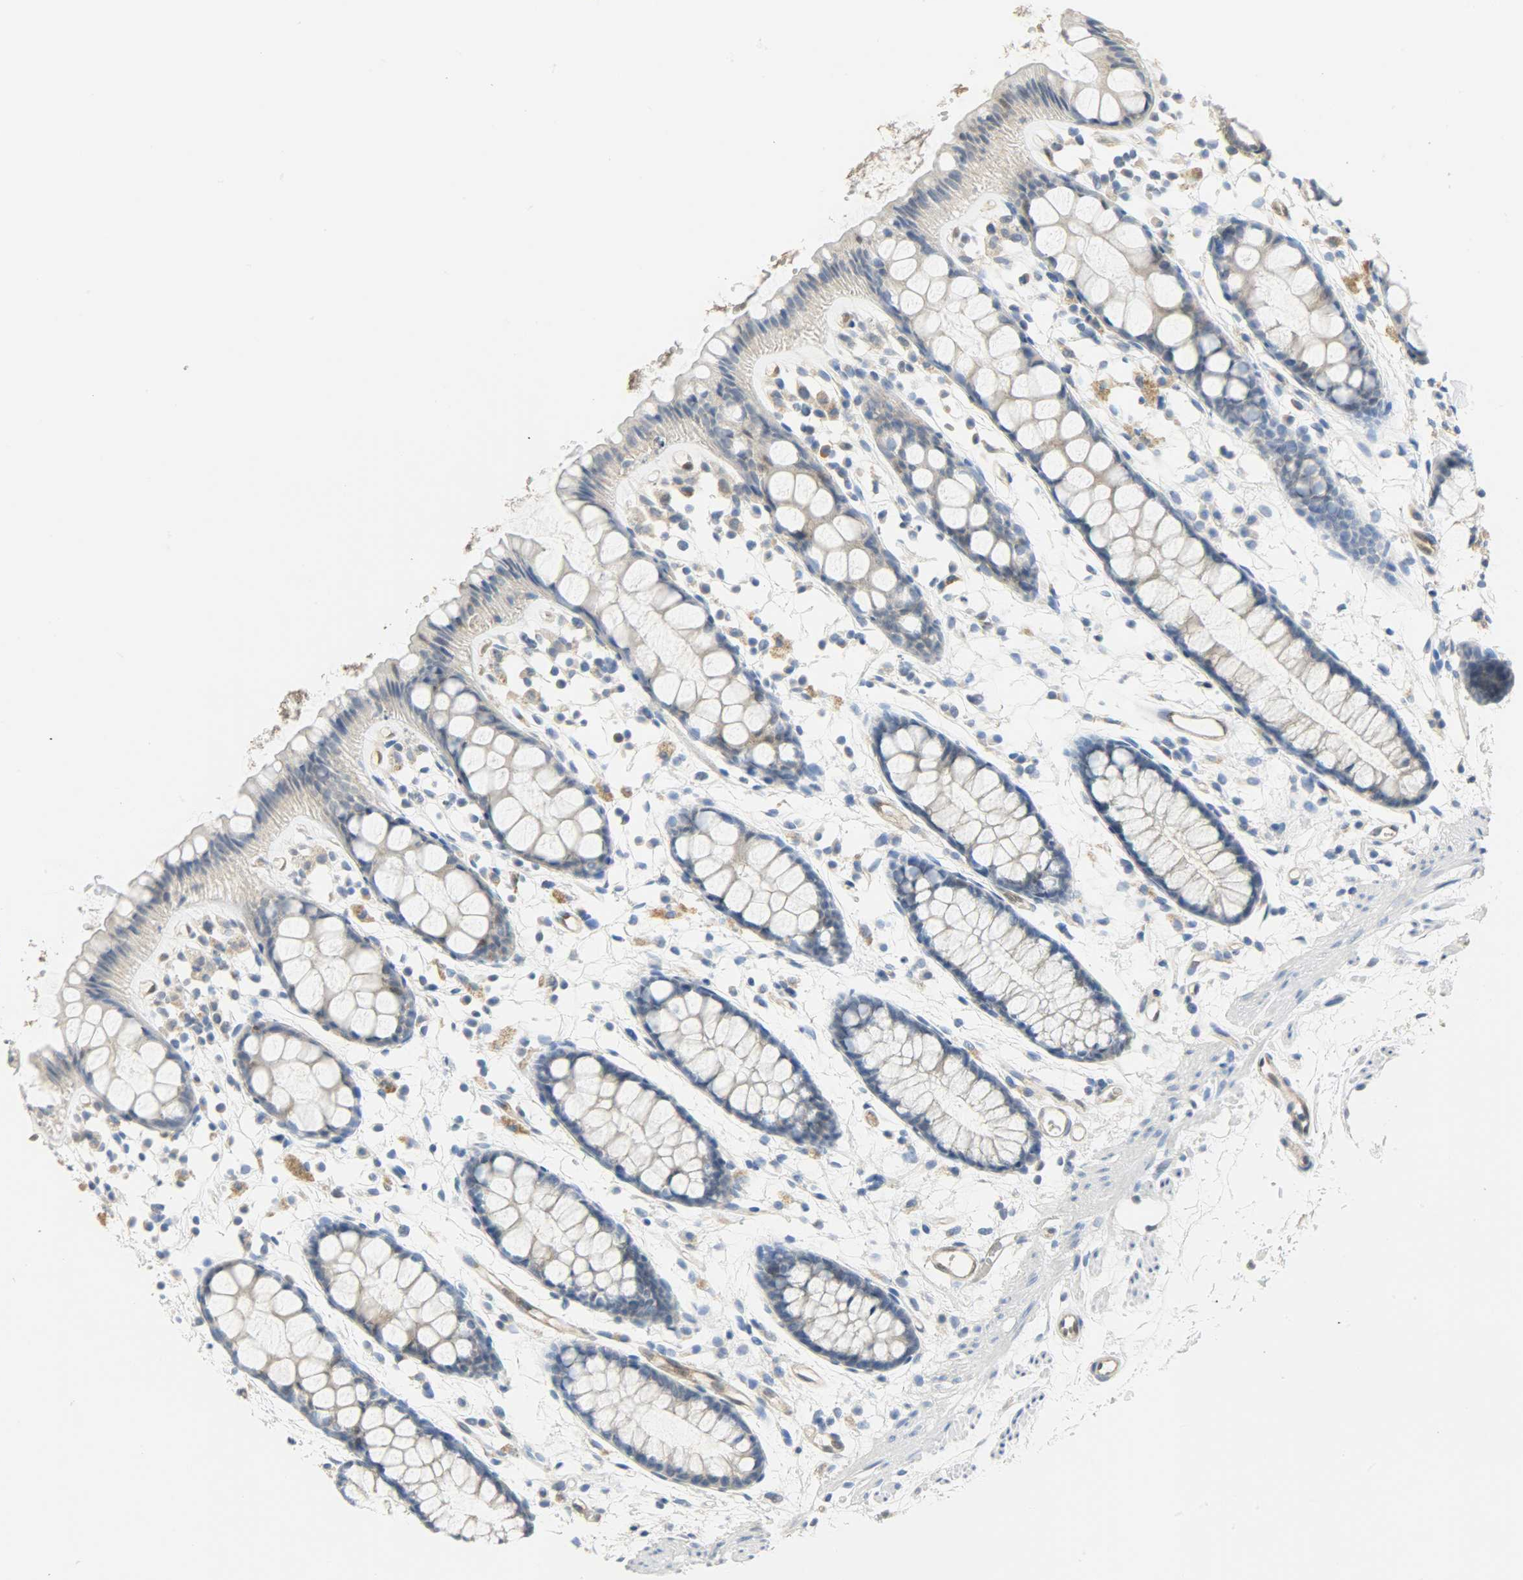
{"staining": {"intensity": "negative", "quantity": "none", "location": "none"}, "tissue": "rectum", "cell_type": "Glandular cells", "image_type": "normal", "snomed": [{"axis": "morphology", "description": "Normal tissue, NOS"}, {"axis": "topography", "description": "Rectum"}], "caption": "Immunohistochemical staining of normal rectum demonstrates no significant positivity in glandular cells. The staining was performed using DAB (3,3'-diaminobenzidine) to visualize the protein expression in brown, while the nuclei were stained in blue with hematoxylin (Magnification: 20x).", "gene": "FKBP1A", "patient": {"sex": "female", "age": 66}}